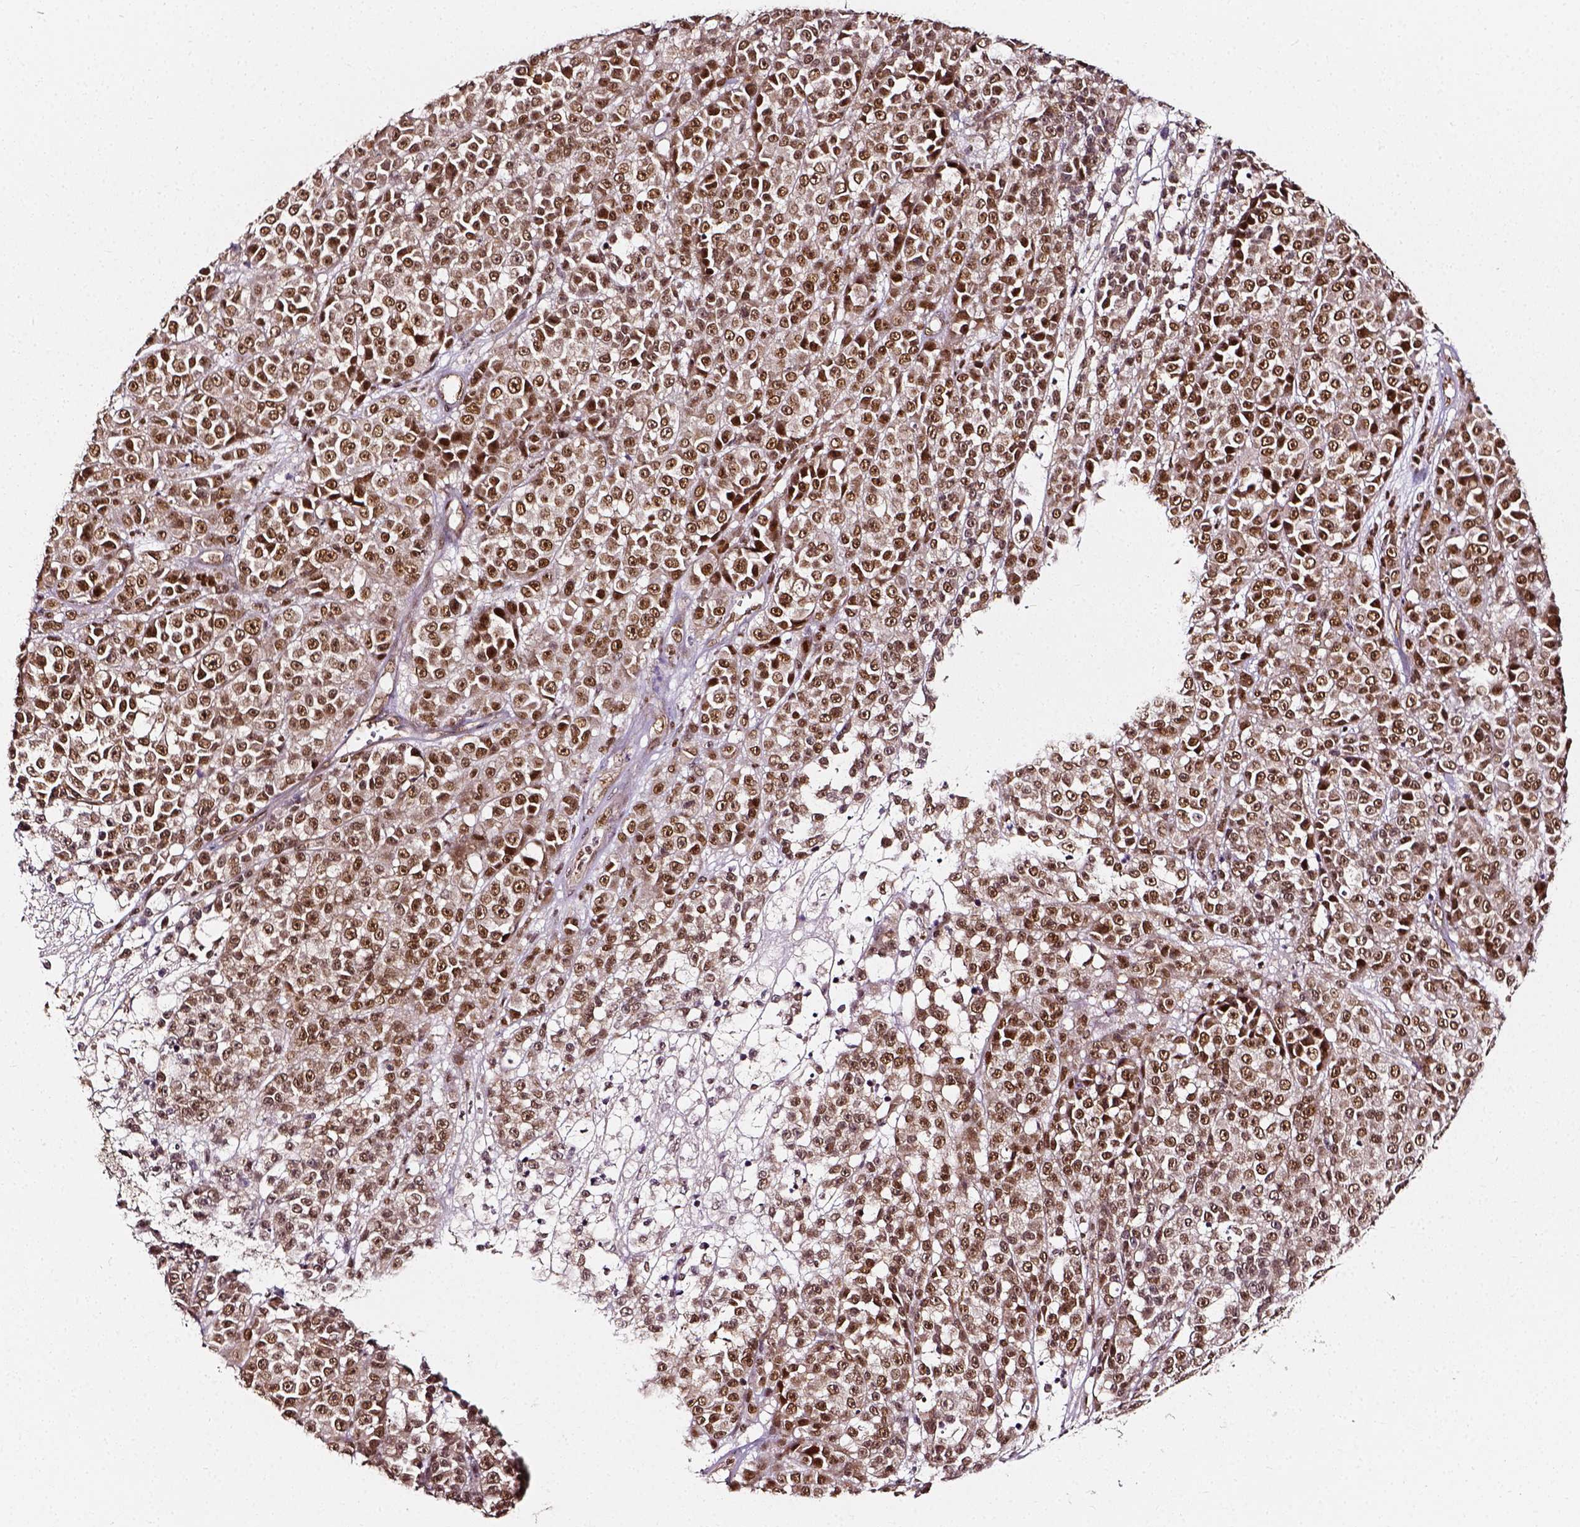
{"staining": {"intensity": "moderate", "quantity": ">75%", "location": "nuclear"}, "tissue": "melanoma", "cell_type": "Tumor cells", "image_type": "cancer", "snomed": [{"axis": "morphology", "description": "Malignant melanoma, NOS"}, {"axis": "topography", "description": "Skin"}, {"axis": "topography", "description": "Skin of back"}], "caption": "Tumor cells display moderate nuclear expression in approximately >75% of cells in melanoma. The staining is performed using DAB (3,3'-diaminobenzidine) brown chromogen to label protein expression. The nuclei are counter-stained blue using hematoxylin.", "gene": "NACC1", "patient": {"sex": "male", "age": 91}}